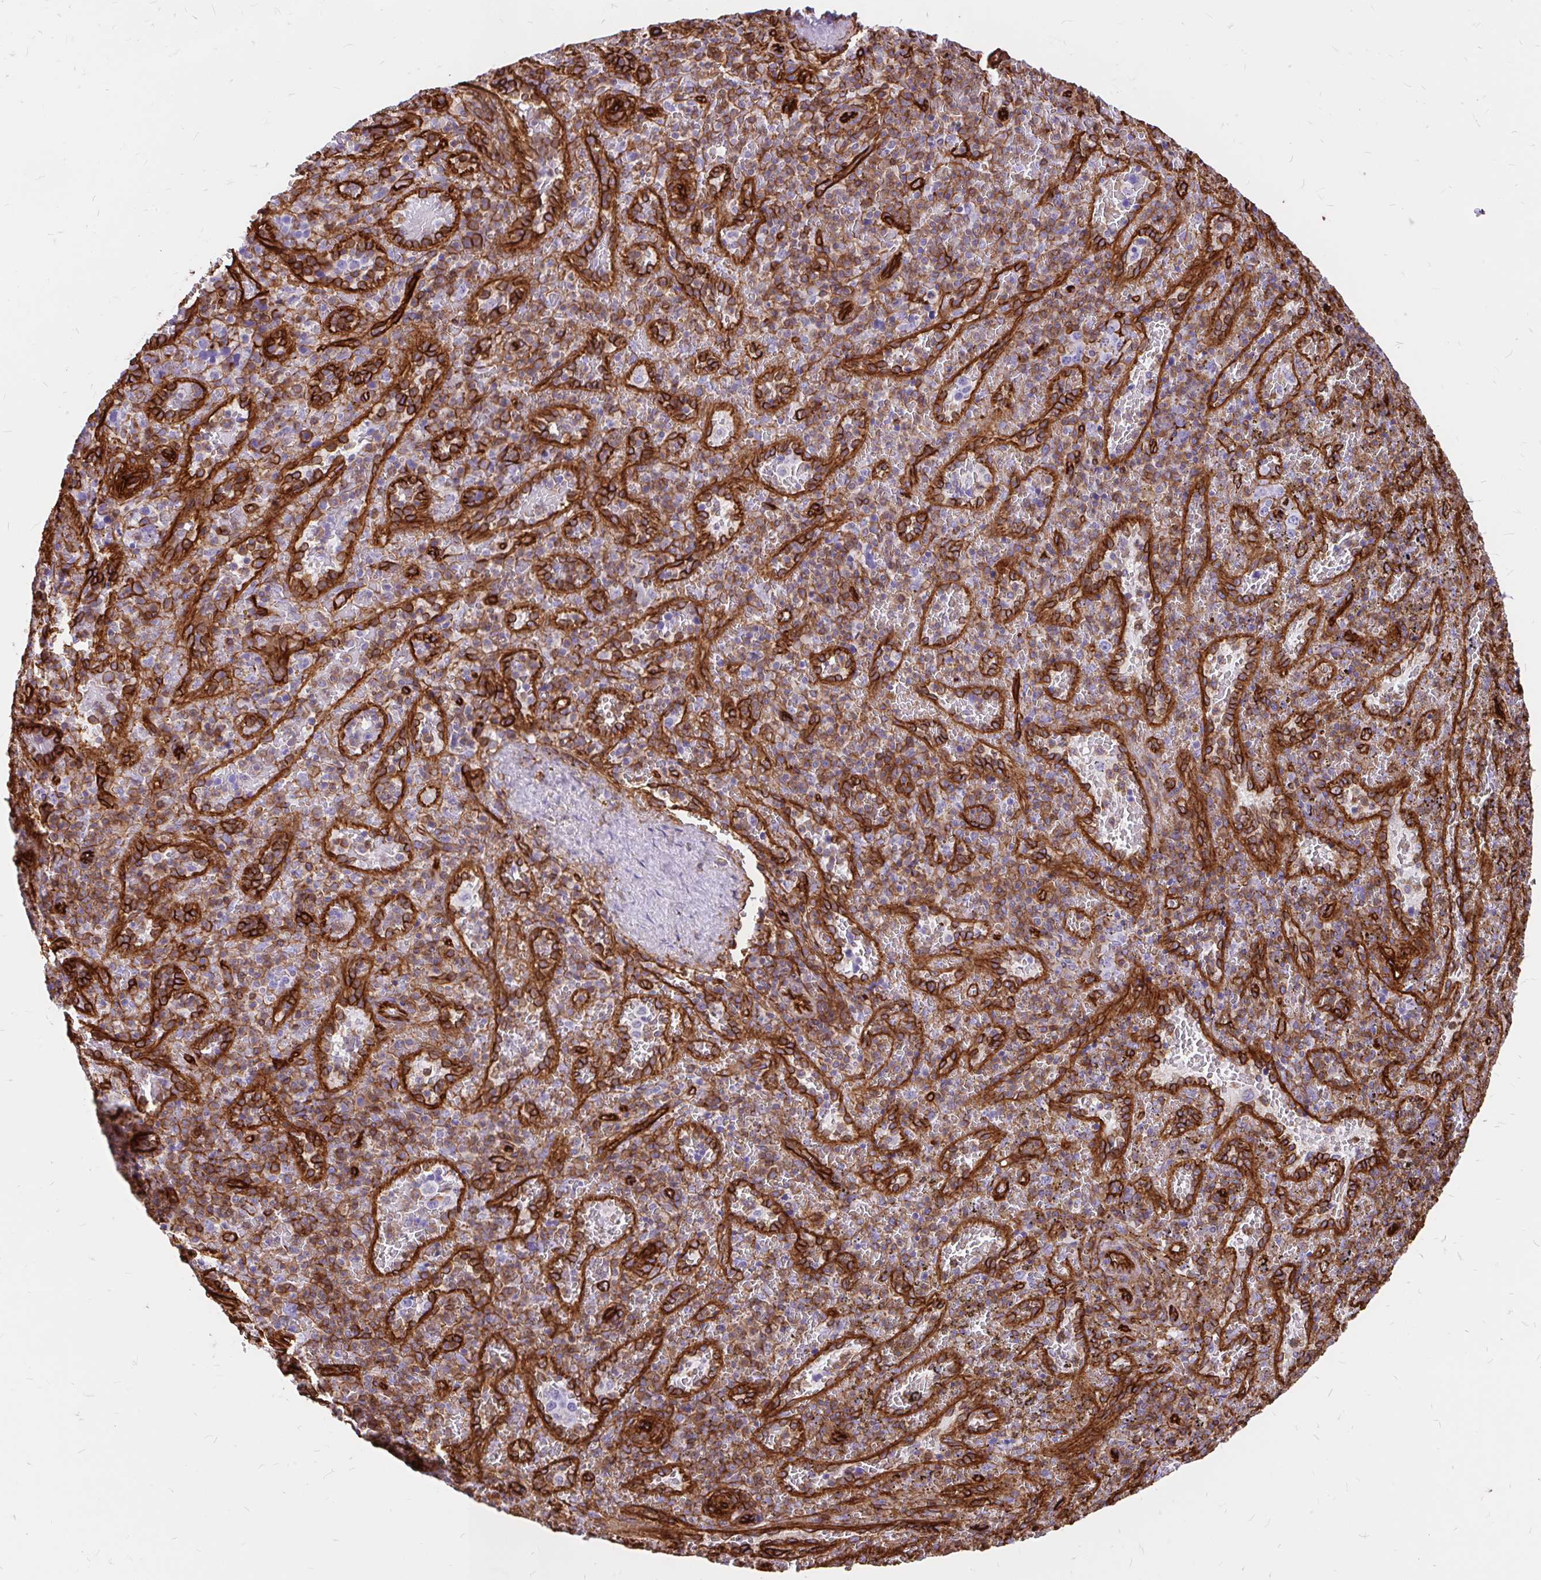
{"staining": {"intensity": "weak", "quantity": "<25%", "location": "cytoplasmic/membranous"}, "tissue": "spleen", "cell_type": "Cells in red pulp", "image_type": "normal", "snomed": [{"axis": "morphology", "description": "Normal tissue, NOS"}, {"axis": "topography", "description": "Spleen"}], "caption": "This is an immunohistochemistry histopathology image of unremarkable spleen. There is no expression in cells in red pulp.", "gene": "MAP1LC3B2", "patient": {"sex": "female", "age": 50}}